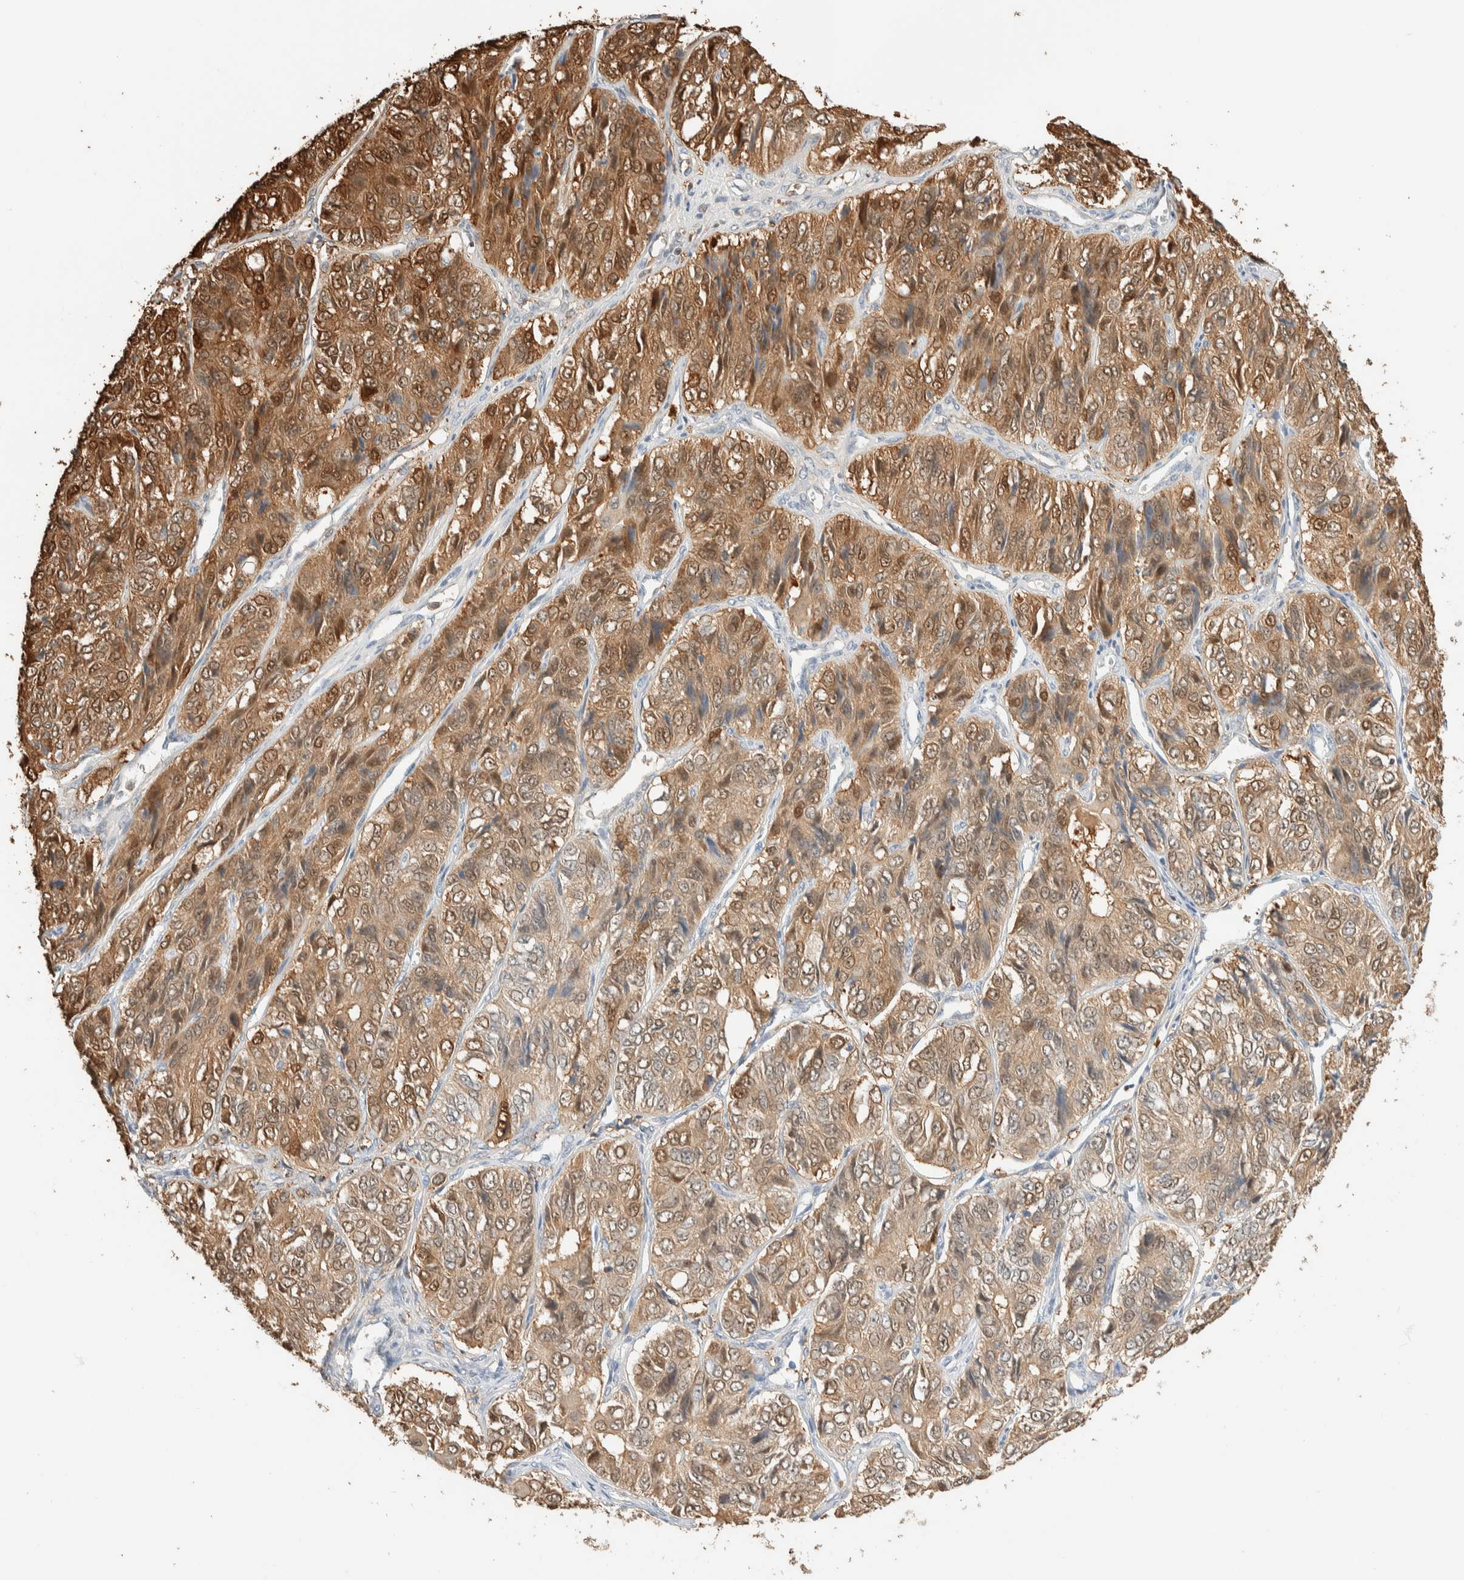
{"staining": {"intensity": "moderate", "quantity": ">75%", "location": "cytoplasmic/membranous,nuclear"}, "tissue": "ovarian cancer", "cell_type": "Tumor cells", "image_type": "cancer", "snomed": [{"axis": "morphology", "description": "Carcinoma, endometroid"}, {"axis": "topography", "description": "Ovary"}], "caption": "IHC photomicrograph of neoplastic tissue: human ovarian cancer stained using immunohistochemistry shows medium levels of moderate protein expression localized specifically in the cytoplasmic/membranous and nuclear of tumor cells, appearing as a cytoplasmic/membranous and nuclear brown color.", "gene": "SETD4", "patient": {"sex": "female", "age": 51}}